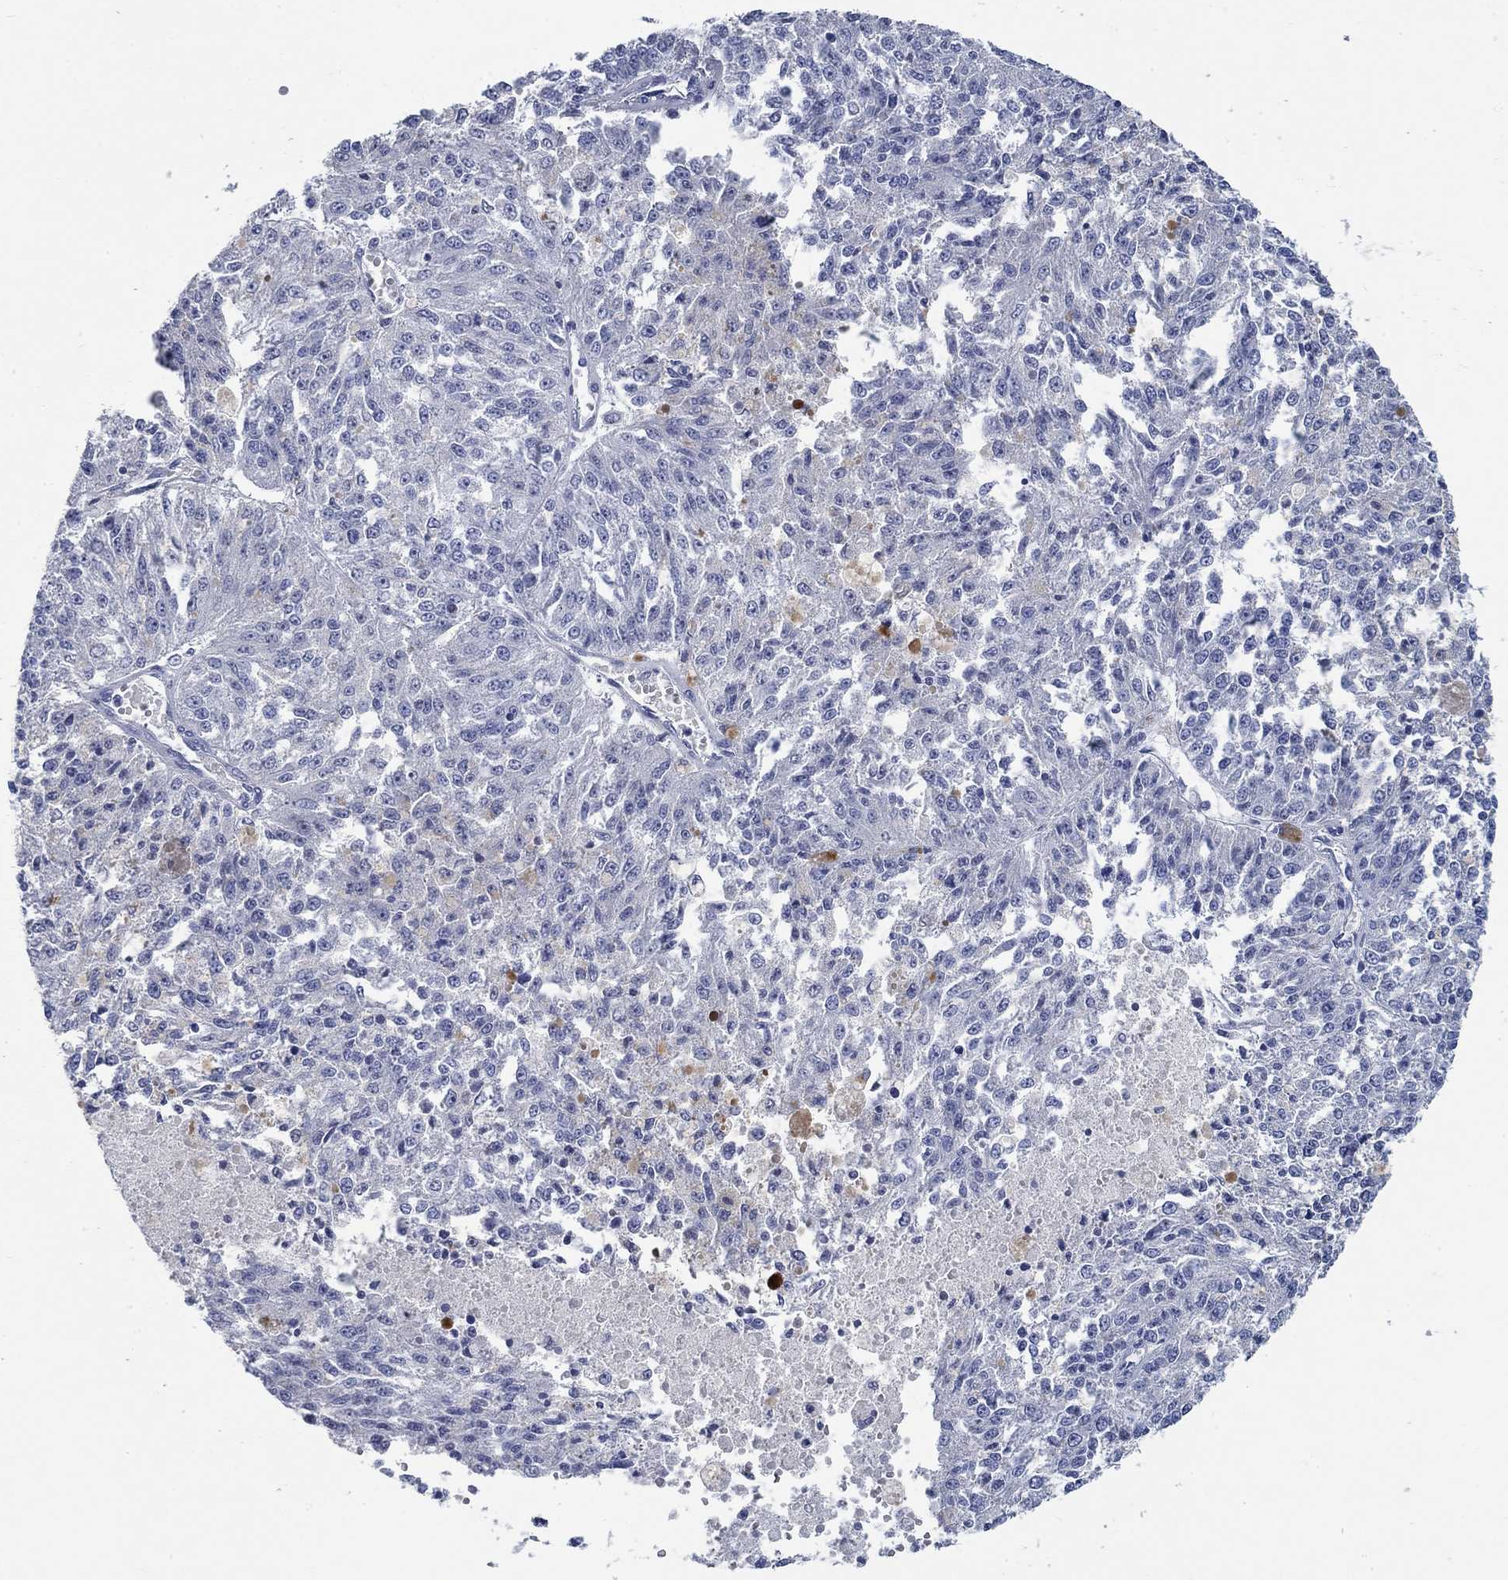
{"staining": {"intensity": "negative", "quantity": "none", "location": "none"}, "tissue": "melanoma", "cell_type": "Tumor cells", "image_type": "cancer", "snomed": [{"axis": "morphology", "description": "Malignant melanoma, Metastatic site"}, {"axis": "topography", "description": "Lymph node"}], "caption": "A high-resolution histopathology image shows immunohistochemistry staining of malignant melanoma (metastatic site), which reveals no significant expression in tumor cells.", "gene": "C4orf47", "patient": {"sex": "female", "age": 64}}